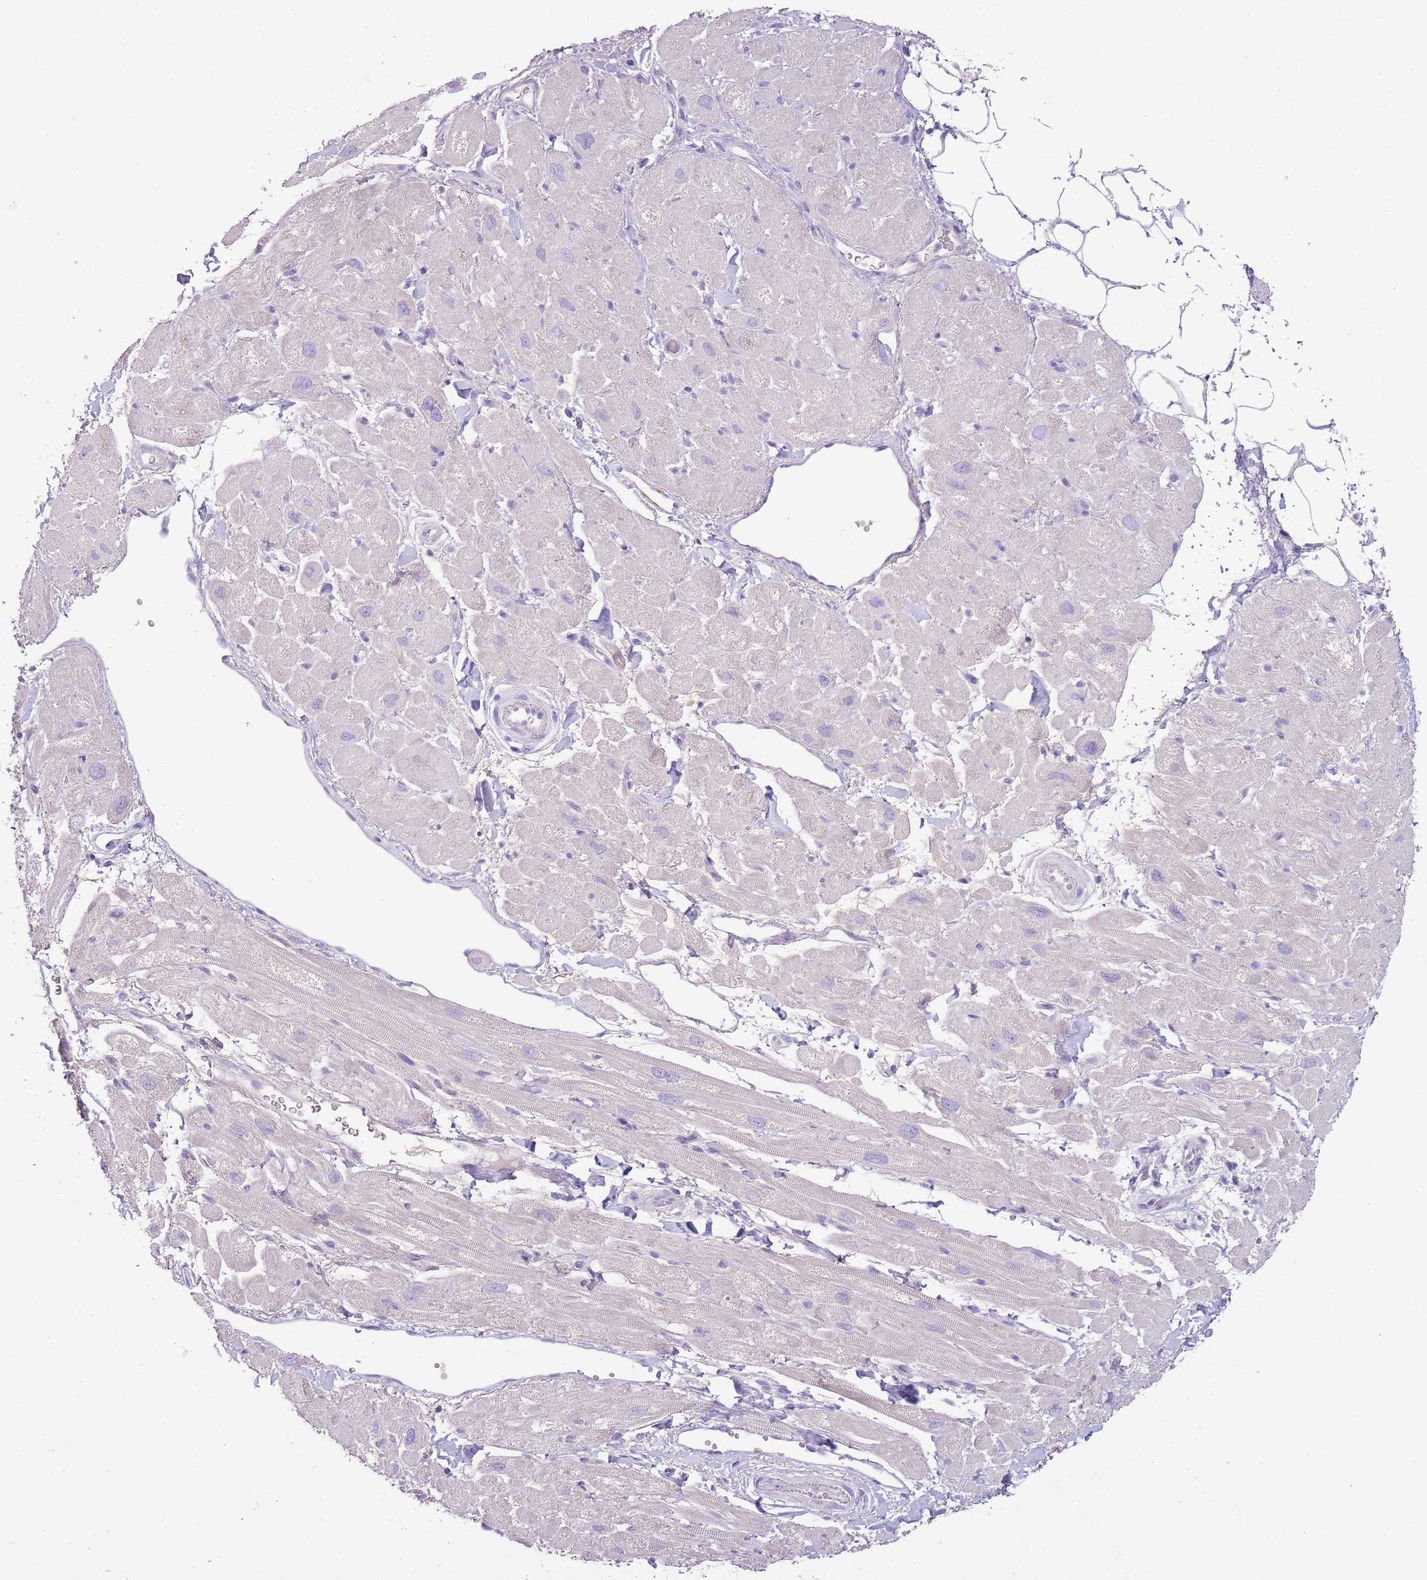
{"staining": {"intensity": "negative", "quantity": "none", "location": "none"}, "tissue": "heart muscle", "cell_type": "Cardiomyocytes", "image_type": "normal", "snomed": [{"axis": "morphology", "description": "Normal tissue, NOS"}, {"axis": "topography", "description": "Heart"}], "caption": "This is an immunohistochemistry (IHC) image of benign heart muscle. There is no positivity in cardiomyocytes.", "gene": "TOX2", "patient": {"sex": "male", "age": 65}}